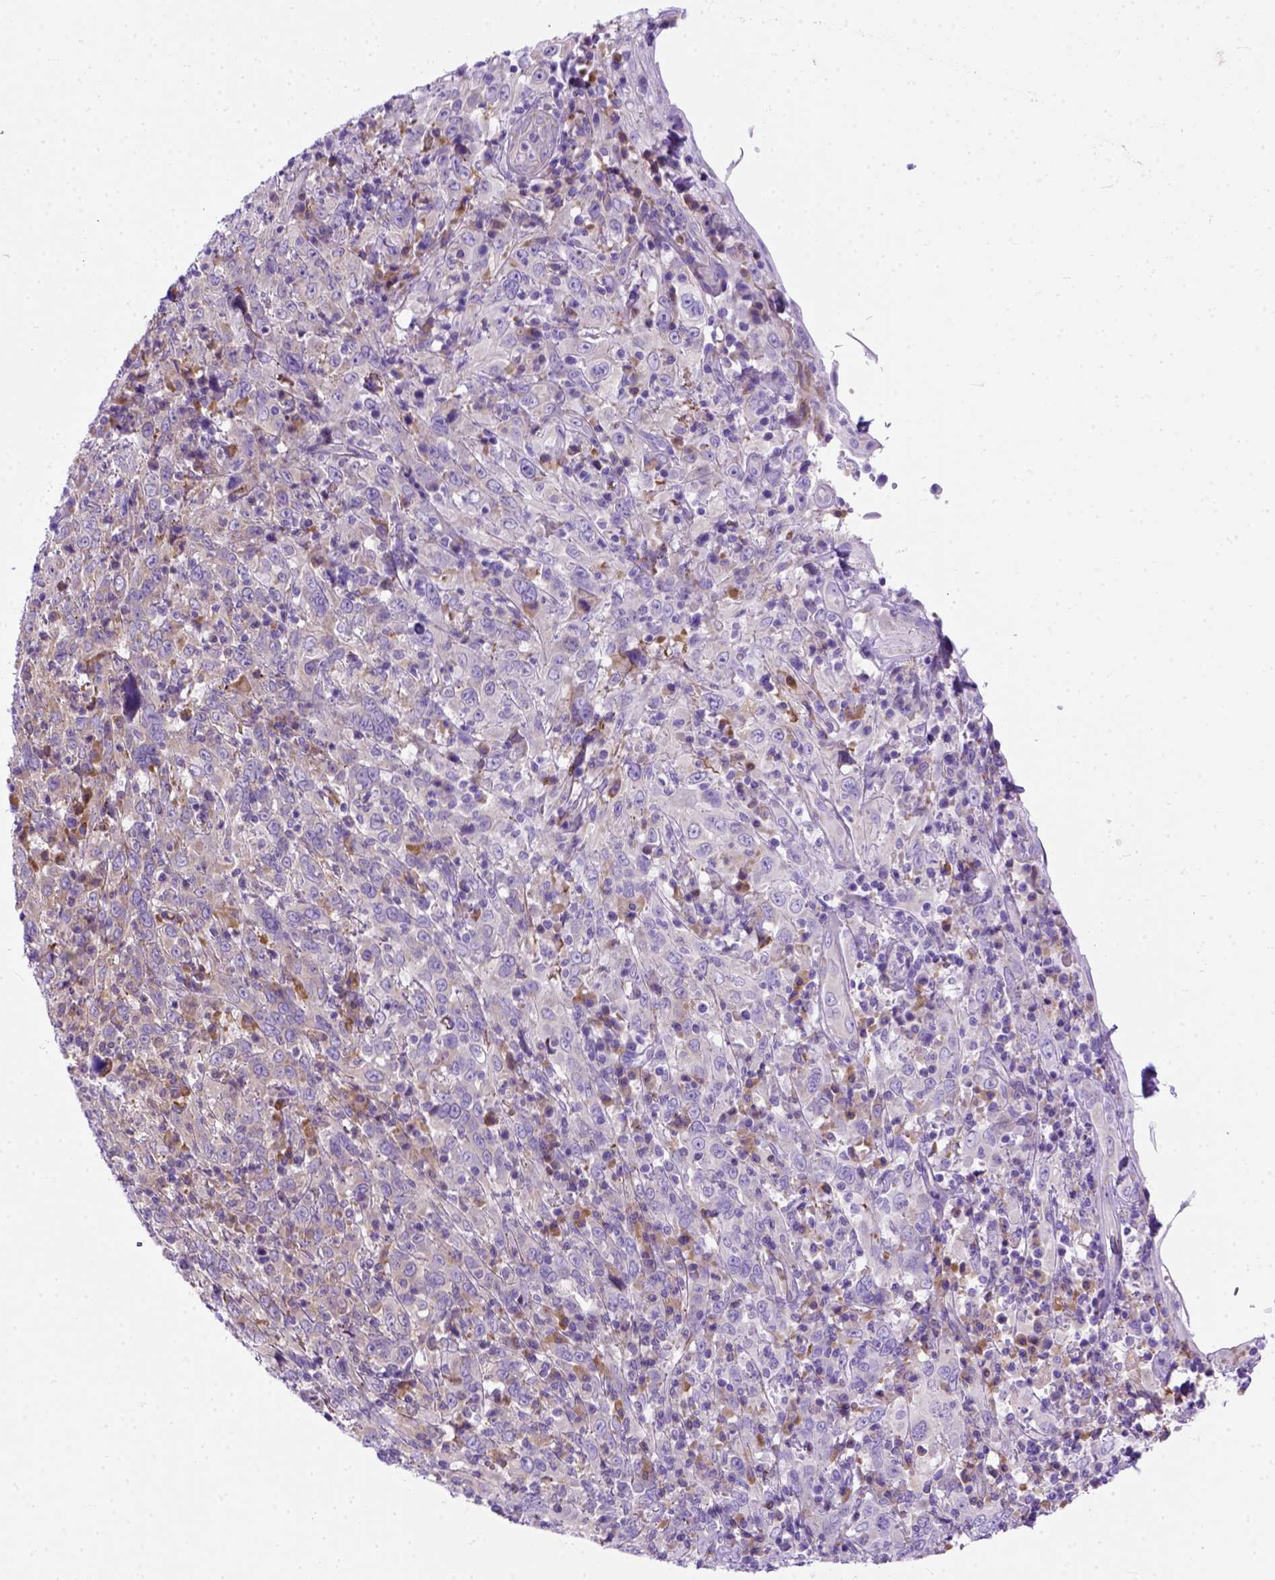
{"staining": {"intensity": "weak", "quantity": "25%-75%", "location": "cytoplasmic/membranous"}, "tissue": "cervical cancer", "cell_type": "Tumor cells", "image_type": "cancer", "snomed": [{"axis": "morphology", "description": "Squamous cell carcinoma, NOS"}, {"axis": "topography", "description": "Cervix"}], "caption": "A brown stain shows weak cytoplasmic/membranous expression of a protein in cervical cancer (squamous cell carcinoma) tumor cells.", "gene": "PLK4", "patient": {"sex": "female", "age": 46}}